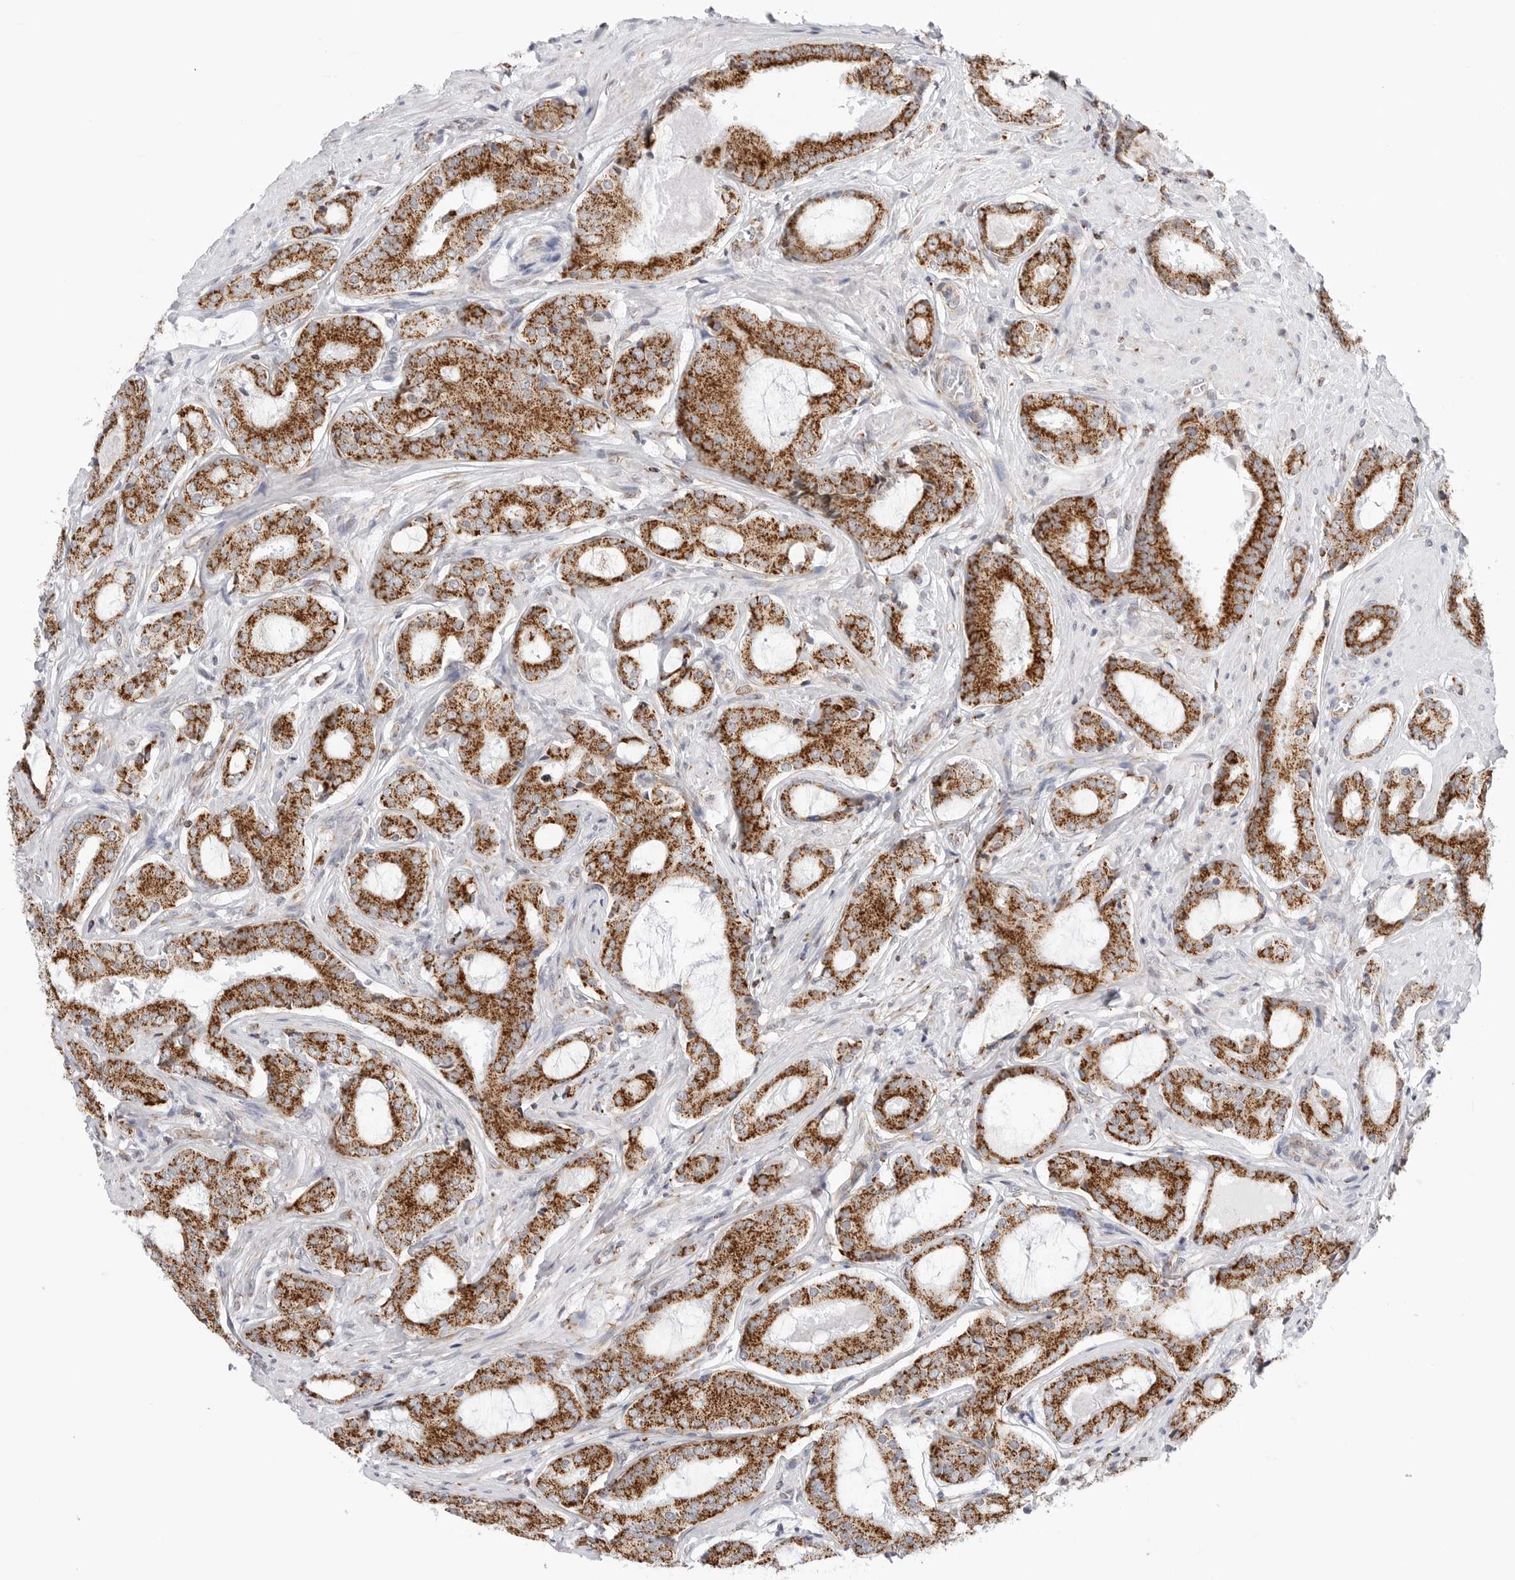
{"staining": {"intensity": "strong", "quantity": ">75%", "location": "cytoplasmic/membranous"}, "tissue": "prostate cancer", "cell_type": "Tumor cells", "image_type": "cancer", "snomed": [{"axis": "morphology", "description": "Adenocarcinoma, High grade"}, {"axis": "topography", "description": "Prostate"}], "caption": "Immunohistochemistry (IHC) (DAB) staining of human adenocarcinoma (high-grade) (prostate) demonstrates strong cytoplasmic/membranous protein expression in approximately >75% of tumor cells.", "gene": "ATP5IF1", "patient": {"sex": "male", "age": 73}}